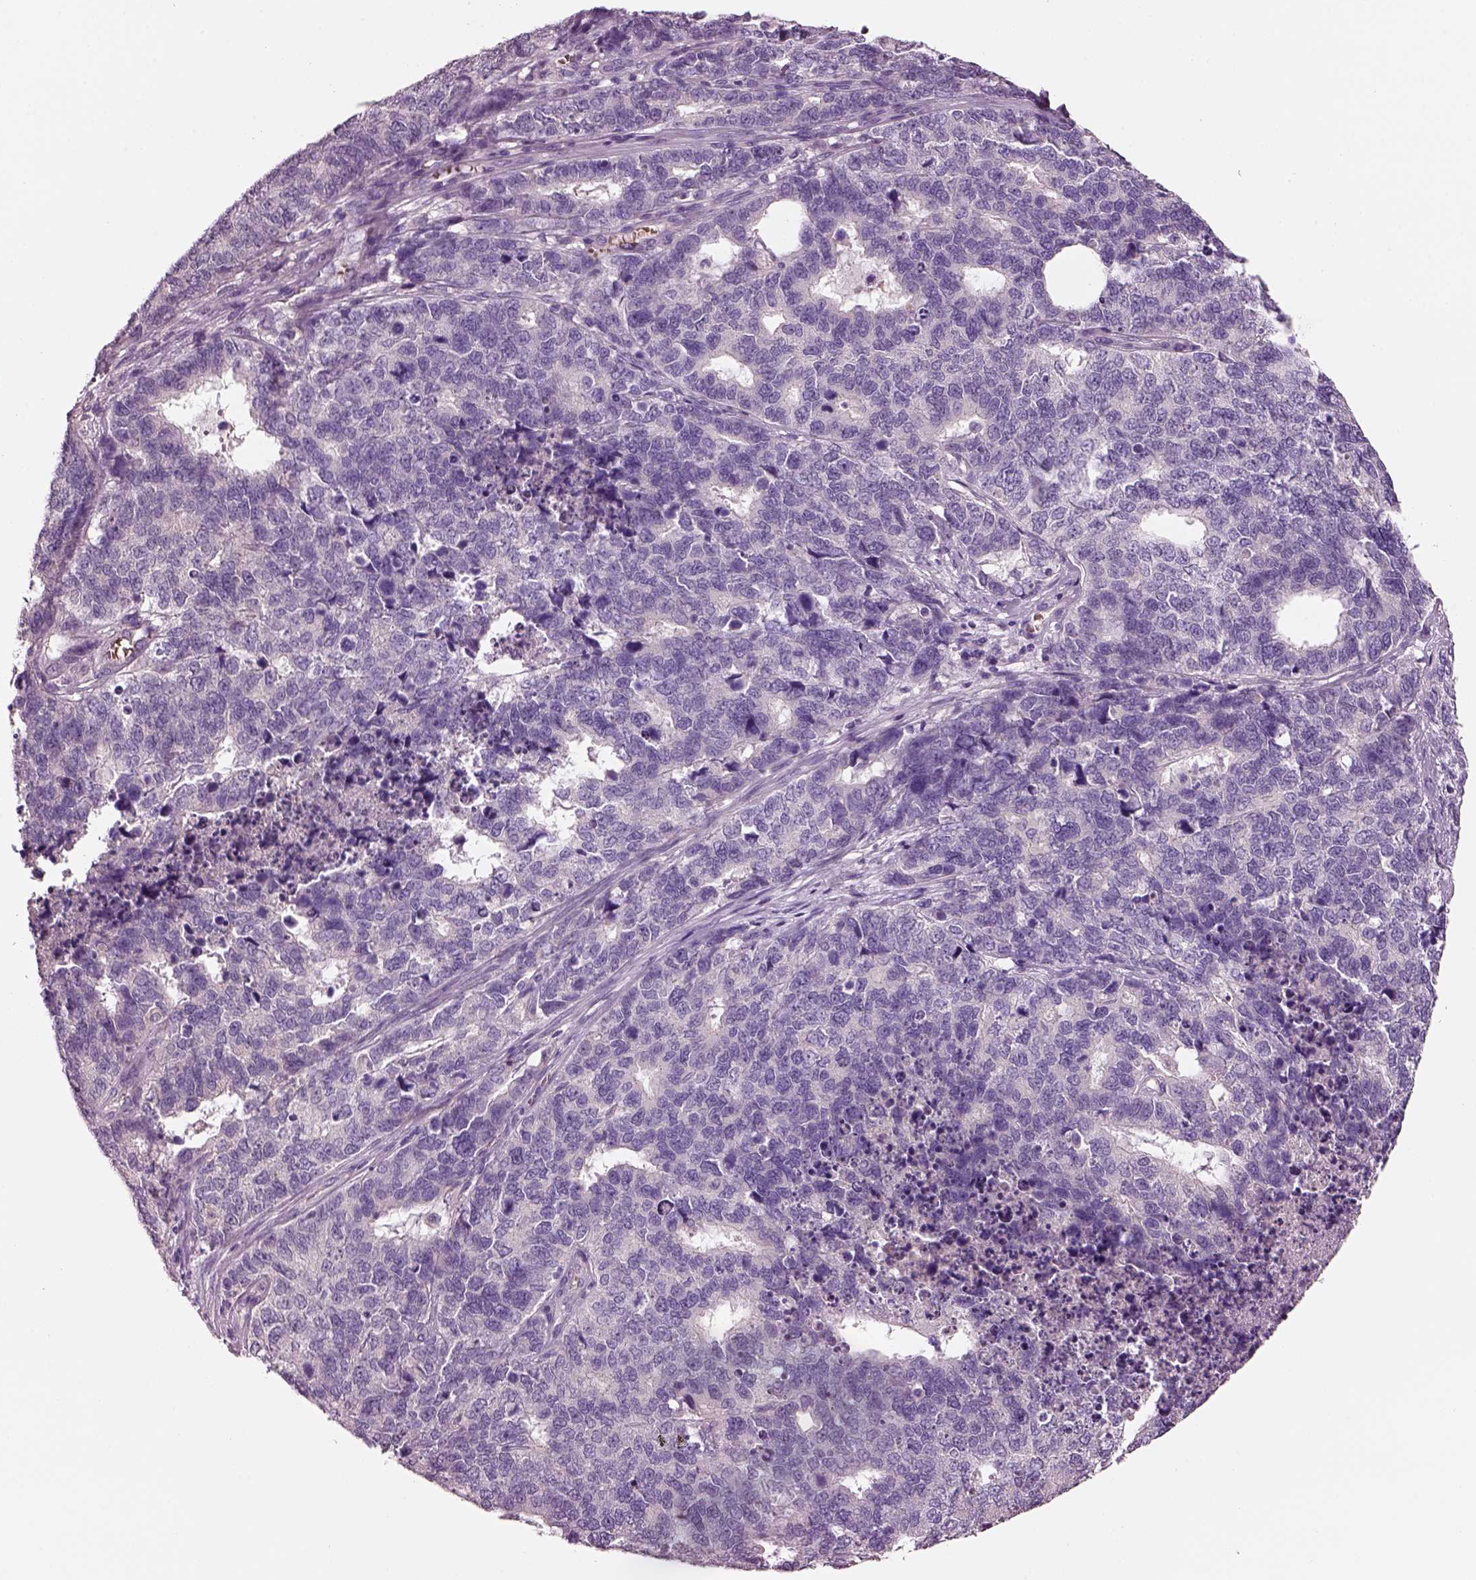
{"staining": {"intensity": "negative", "quantity": "none", "location": "none"}, "tissue": "cervical cancer", "cell_type": "Tumor cells", "image_type": "cancer", "snomed": [{"axis": "morphology", "description": "Squamous cell carcinoma, NOS"}, {"axis": "topography", "description": "Cervix"}], "caption": "This is an IHC image of human squamous cell carcinoma (cervical). There is no expression in tumor cells.", "gene": "ELSPBP1", "patient": {"sex": "female", "age": 63}}